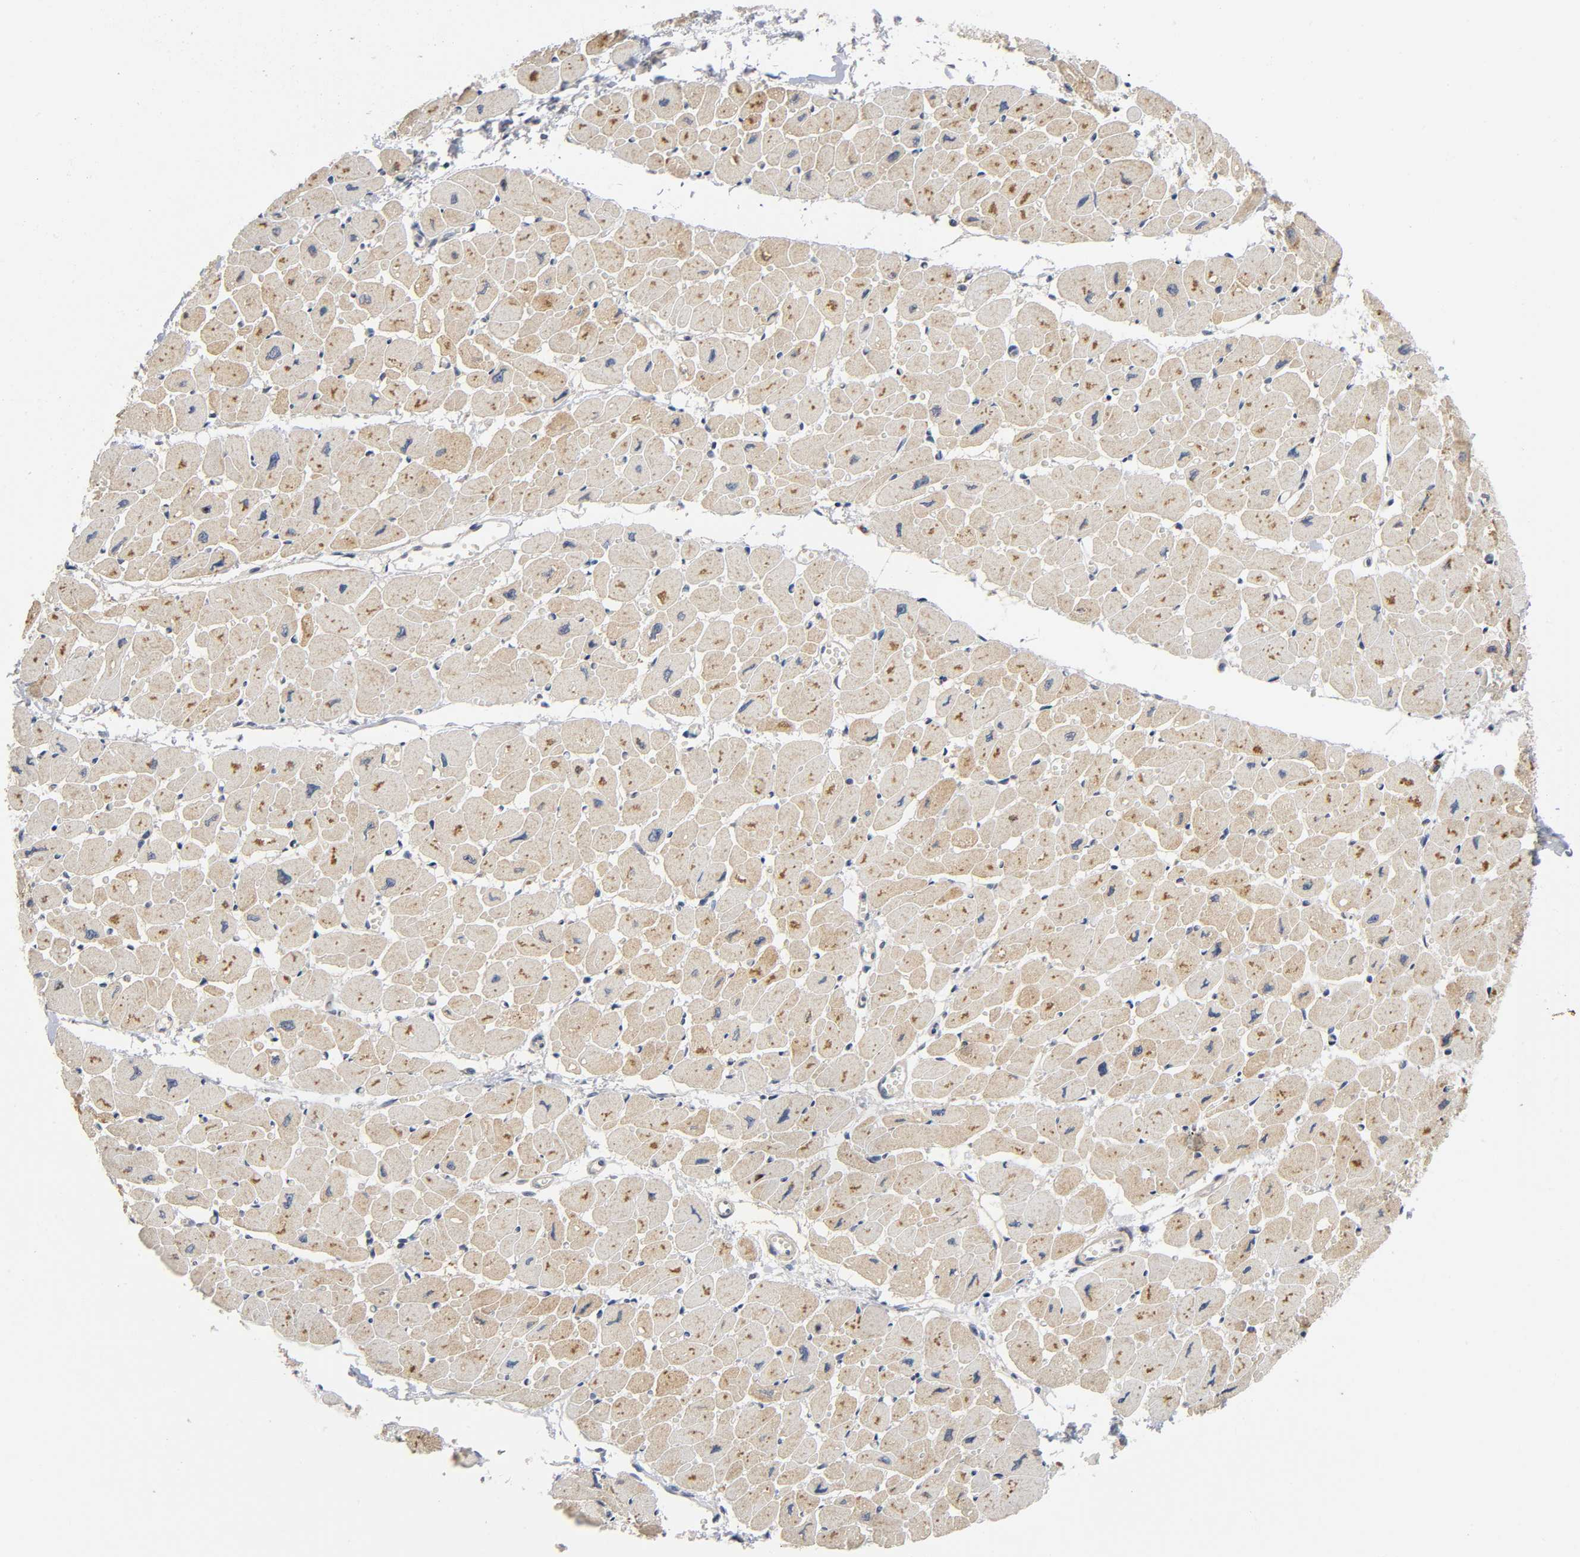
{"staining": {"intensity": "moderate", "quantity": ">75%", "location": "cytoplasmic/membranous"}, "tissue": "heart muscle", "cell_type": "Cardiomyocytes", "image_type": "normal", "snomed": [{"axis": "morphology", "description": "Normal tissue, NOS"}, {"axis": "topography", "description": "Heart"}], "caption": "Heart muscle stained for a protein exhibits moderate cytoplasmic/membranous positivity in cardiomyocytes. The staining is performed using DAB brown chromogen to label protein expression. The nuclei are counter-stained blue using hematoxylin.", "gene": "MAPK8", "patient": {"sex": "female", "age": 54}}